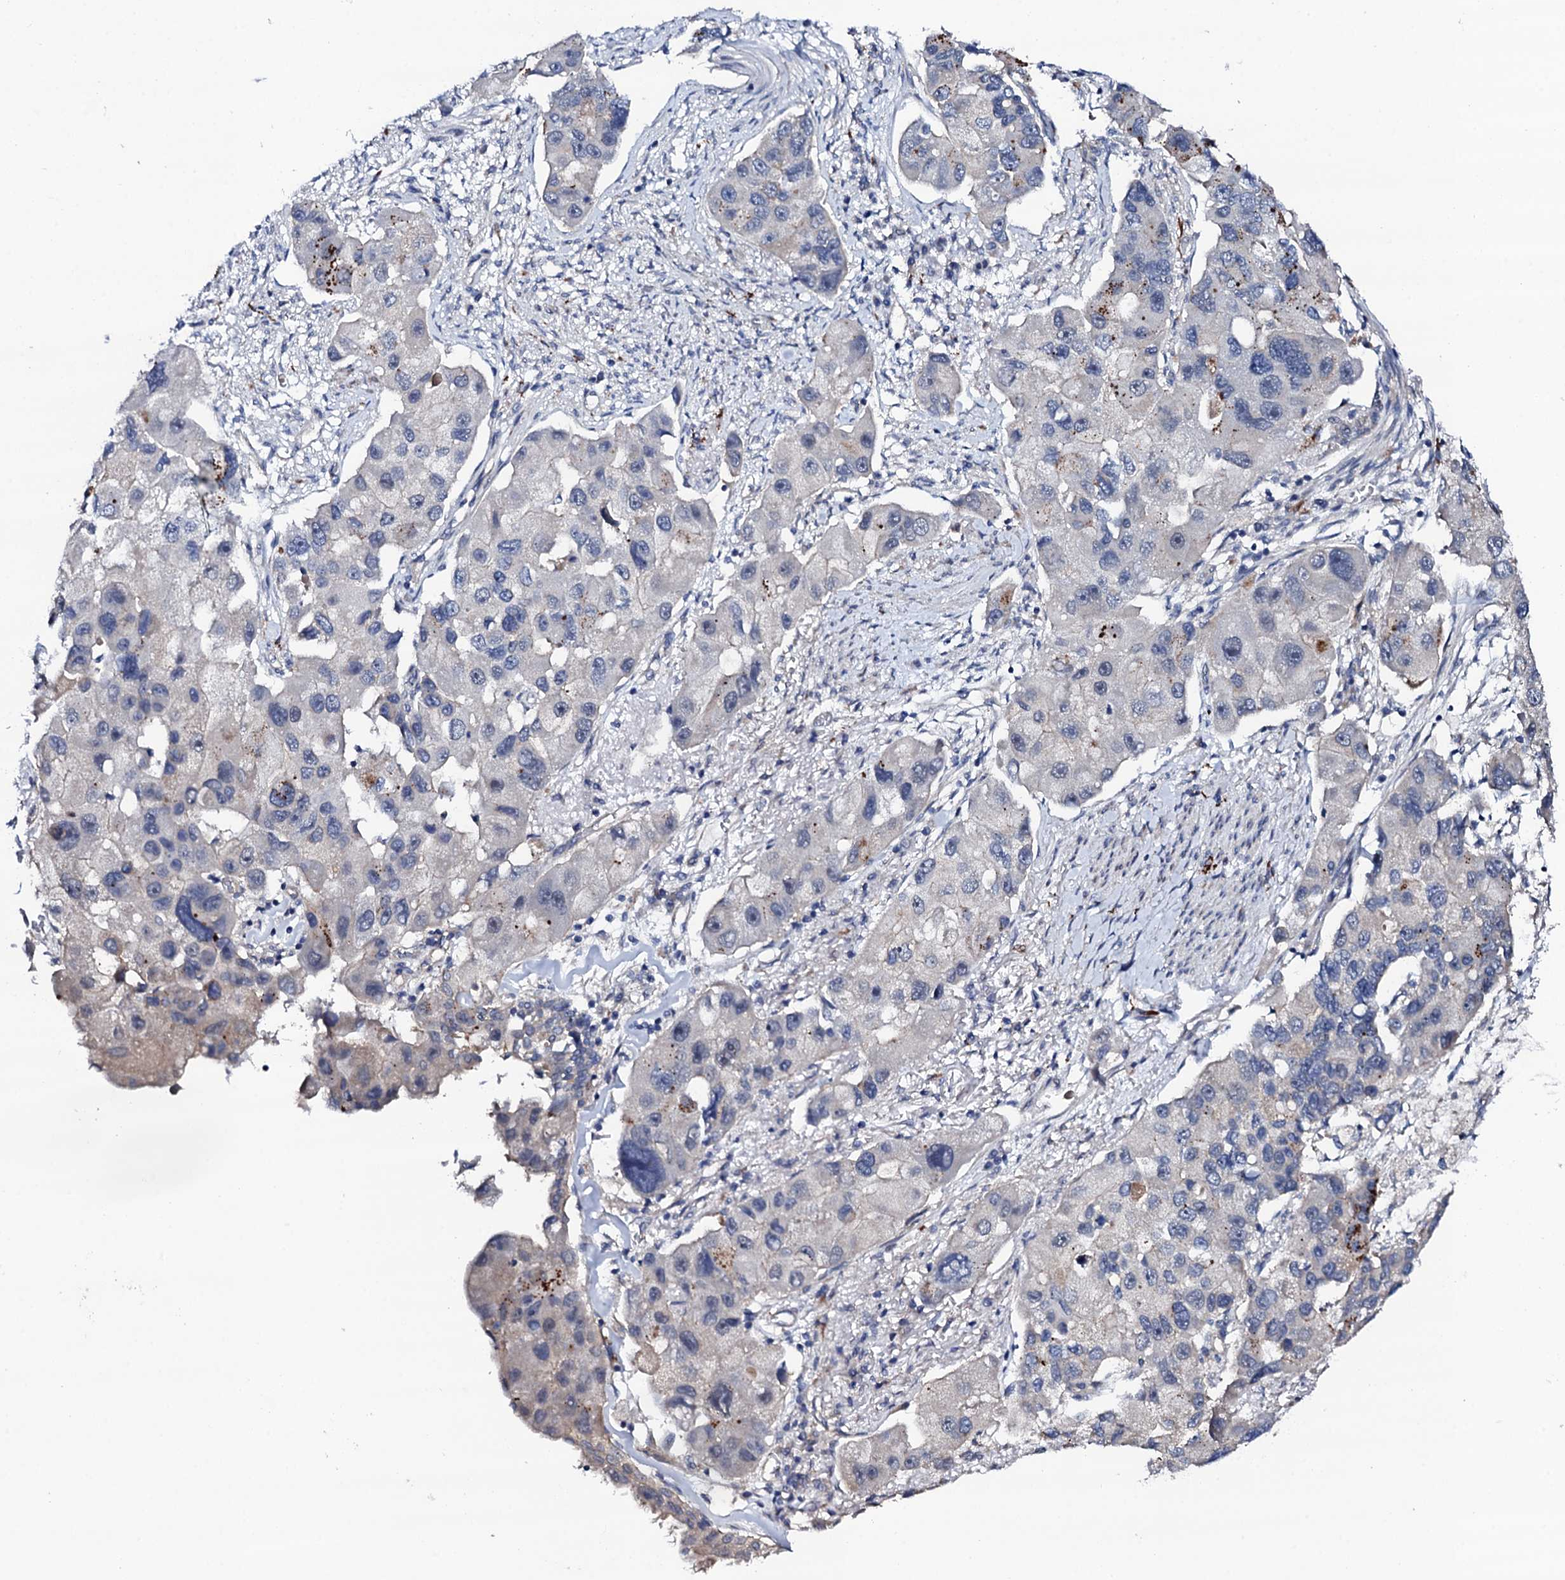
{"staining": {"intensity": "negative", "quantity": "none", "location": "none"}, "tissue": "lung cancer", "cell_type": "Tumor cells", "image_type": "cancer", "snomed": [{"axis": "morphology", "description": "Adenocarcinoma, NOS"}, {"axis": "topography", "description": "Lung"}], "caption": "DAB (3,3'-diaminobenzidine) immunohistochemical staining of adenocarcinoma (lung) shows no significant positivity in tumor cells.", "gene": "CIAO2A", "patient": {"sex": "female", "age": 54}}